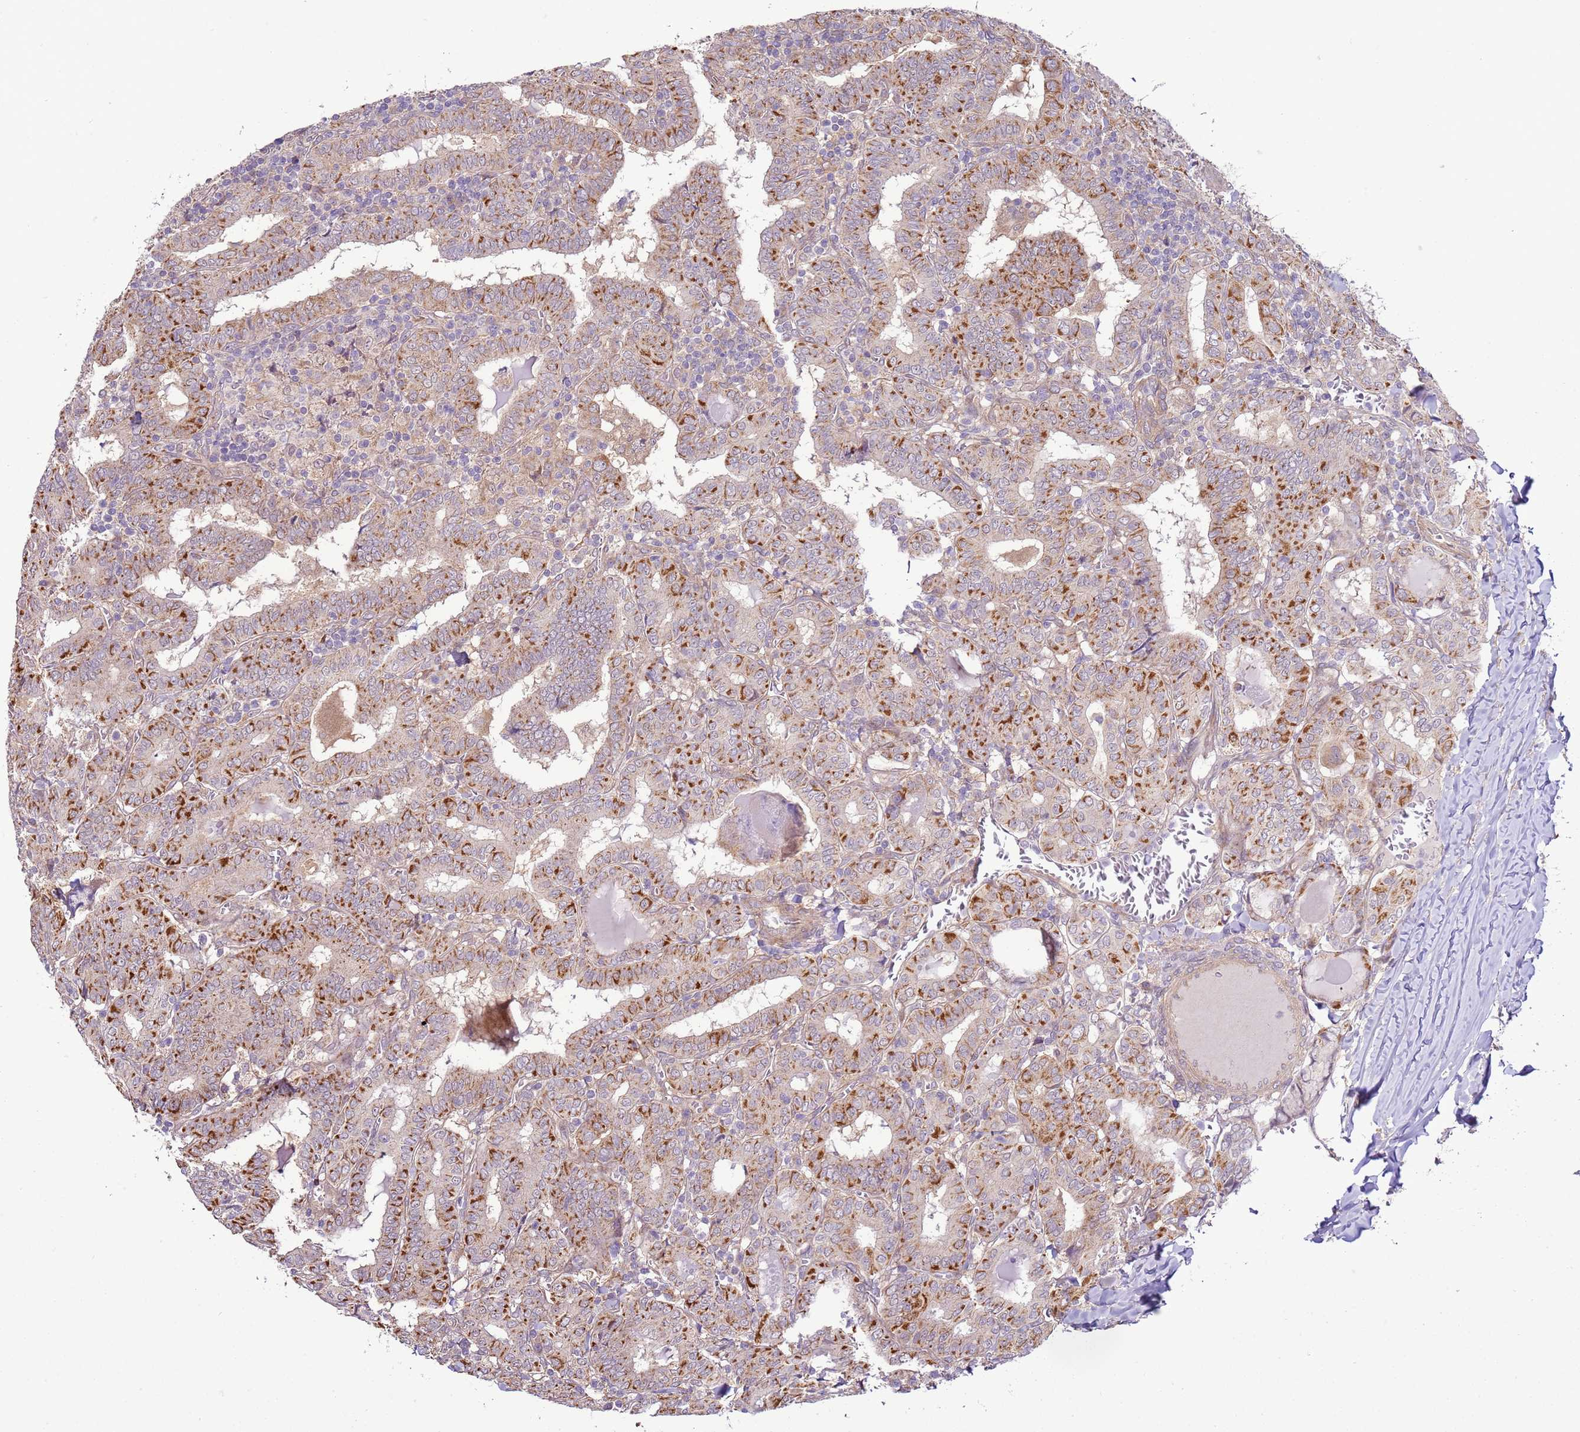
{"staining": {"intensity": "moderate", "quantity": "25%-75%", "location": "cytoplasmic/membranous"}, "tissue": "thyroid cancer", "cell_type": "Tumor cells", "image_type": "cancer", "snomed": [{"axis": "morphology", "description": "Papillary adenocarcinoma, NOS"}, {"axis": "topography", "description": "Thyroid gland"}], "caption": "Thyroid cancer was stained to show a protein in brown. There is medium levels of moderate cytoplasmic/membranous staining in approximately 25%-75% of tumor cells.", "gene": "SCARA3", "patient": {"sex": "female", "age": 72}}